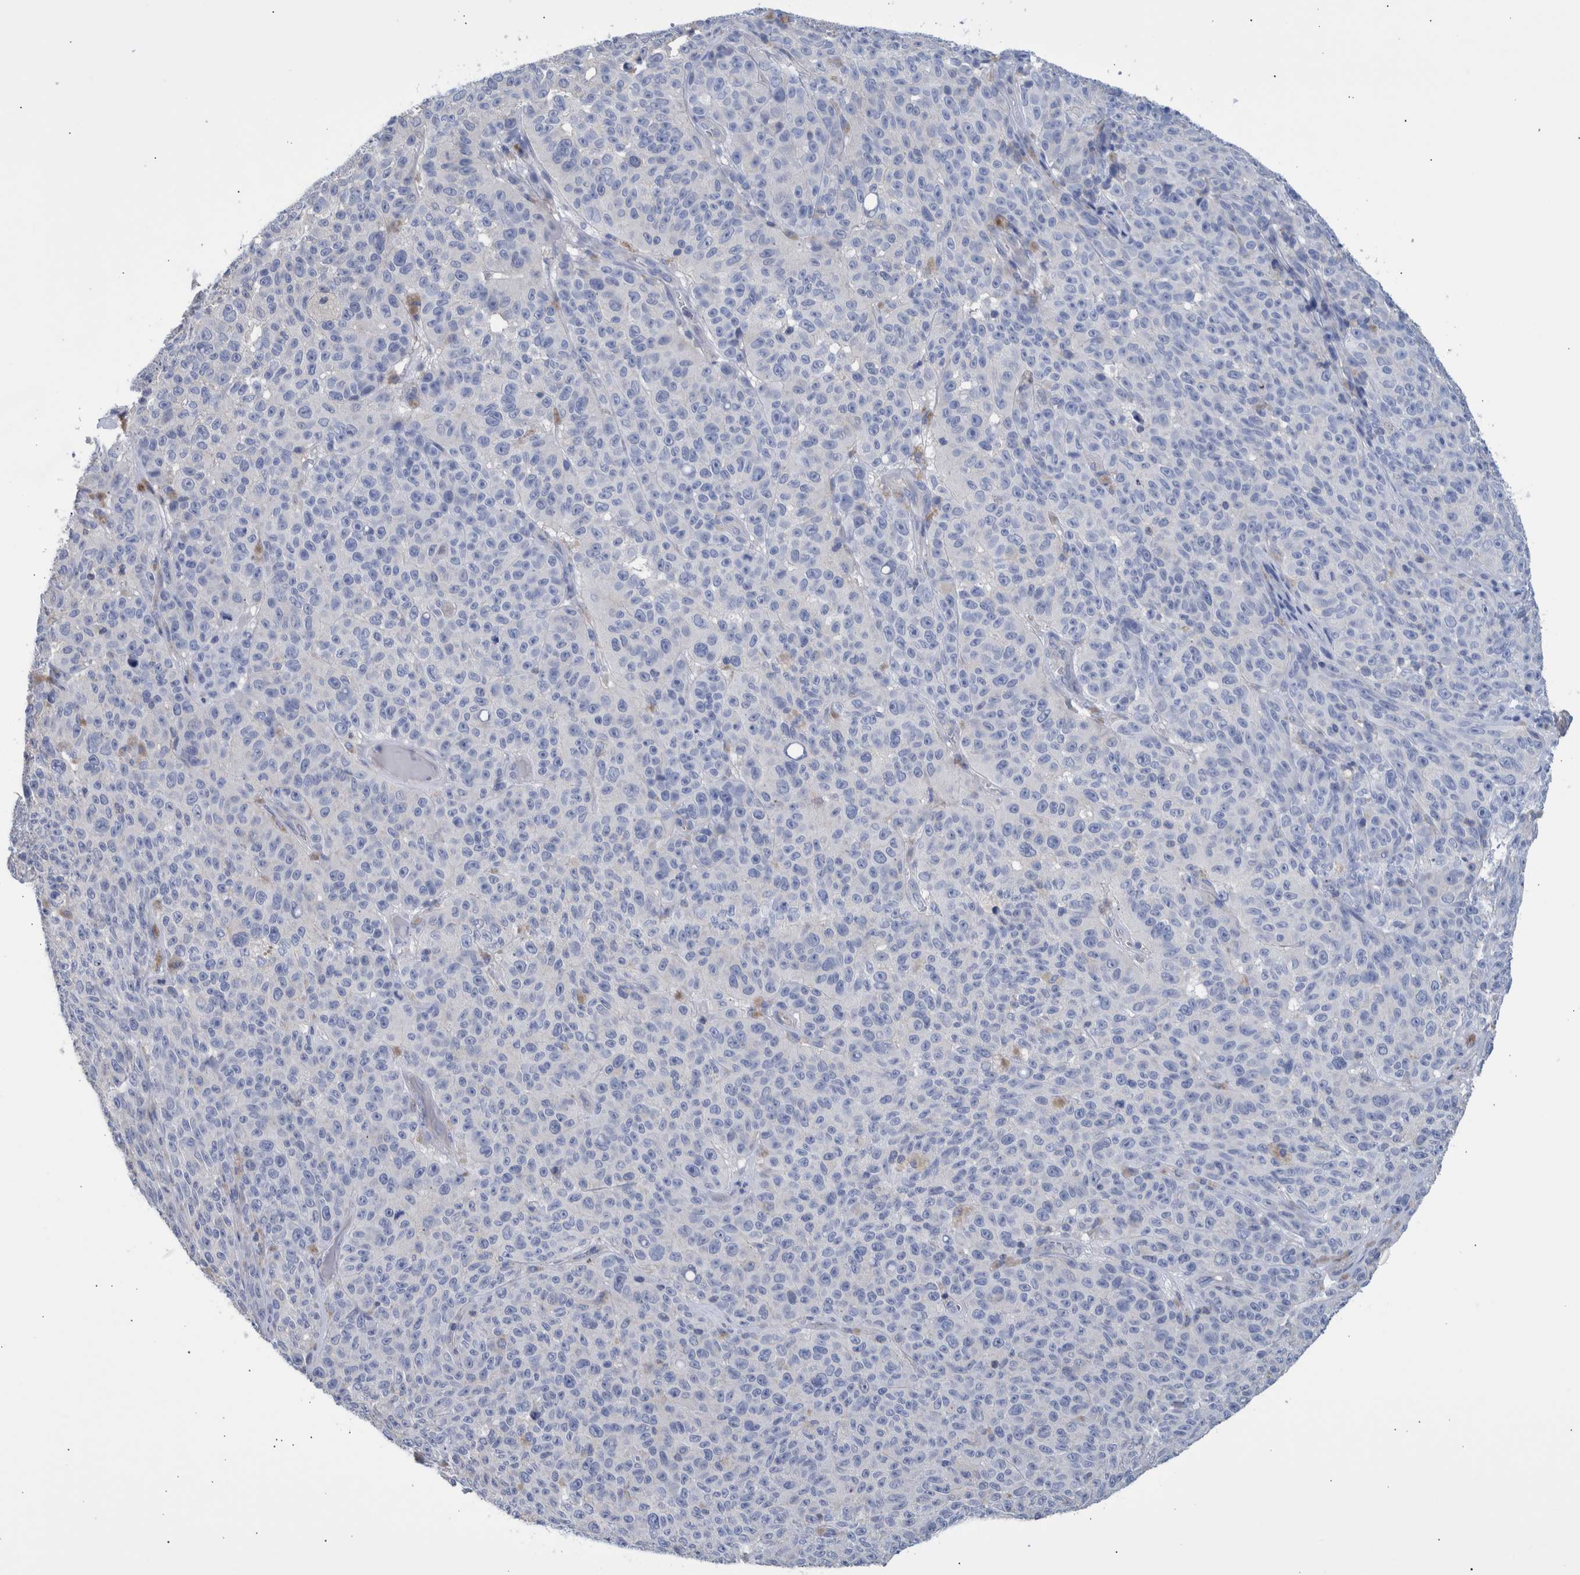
{"staining": {"intensity": "negative", "quantity": "none", "location": "none"}, "tissue": "melanoma", "cell_type": "Tumor cells", "image_type": "cancer", "snomed": [{"axis": "morphology", "description": "Malignant melanoma, NOS"}, {"axis": "topography", "description": "Skin"}], "caption": "This is an immunohistochemistry (IHC) micrograph of human malignant melanoma. There is no expression in tumor cells.", "gene": "PPP3CC", "patient": {"sex": "female", "age": 82}}